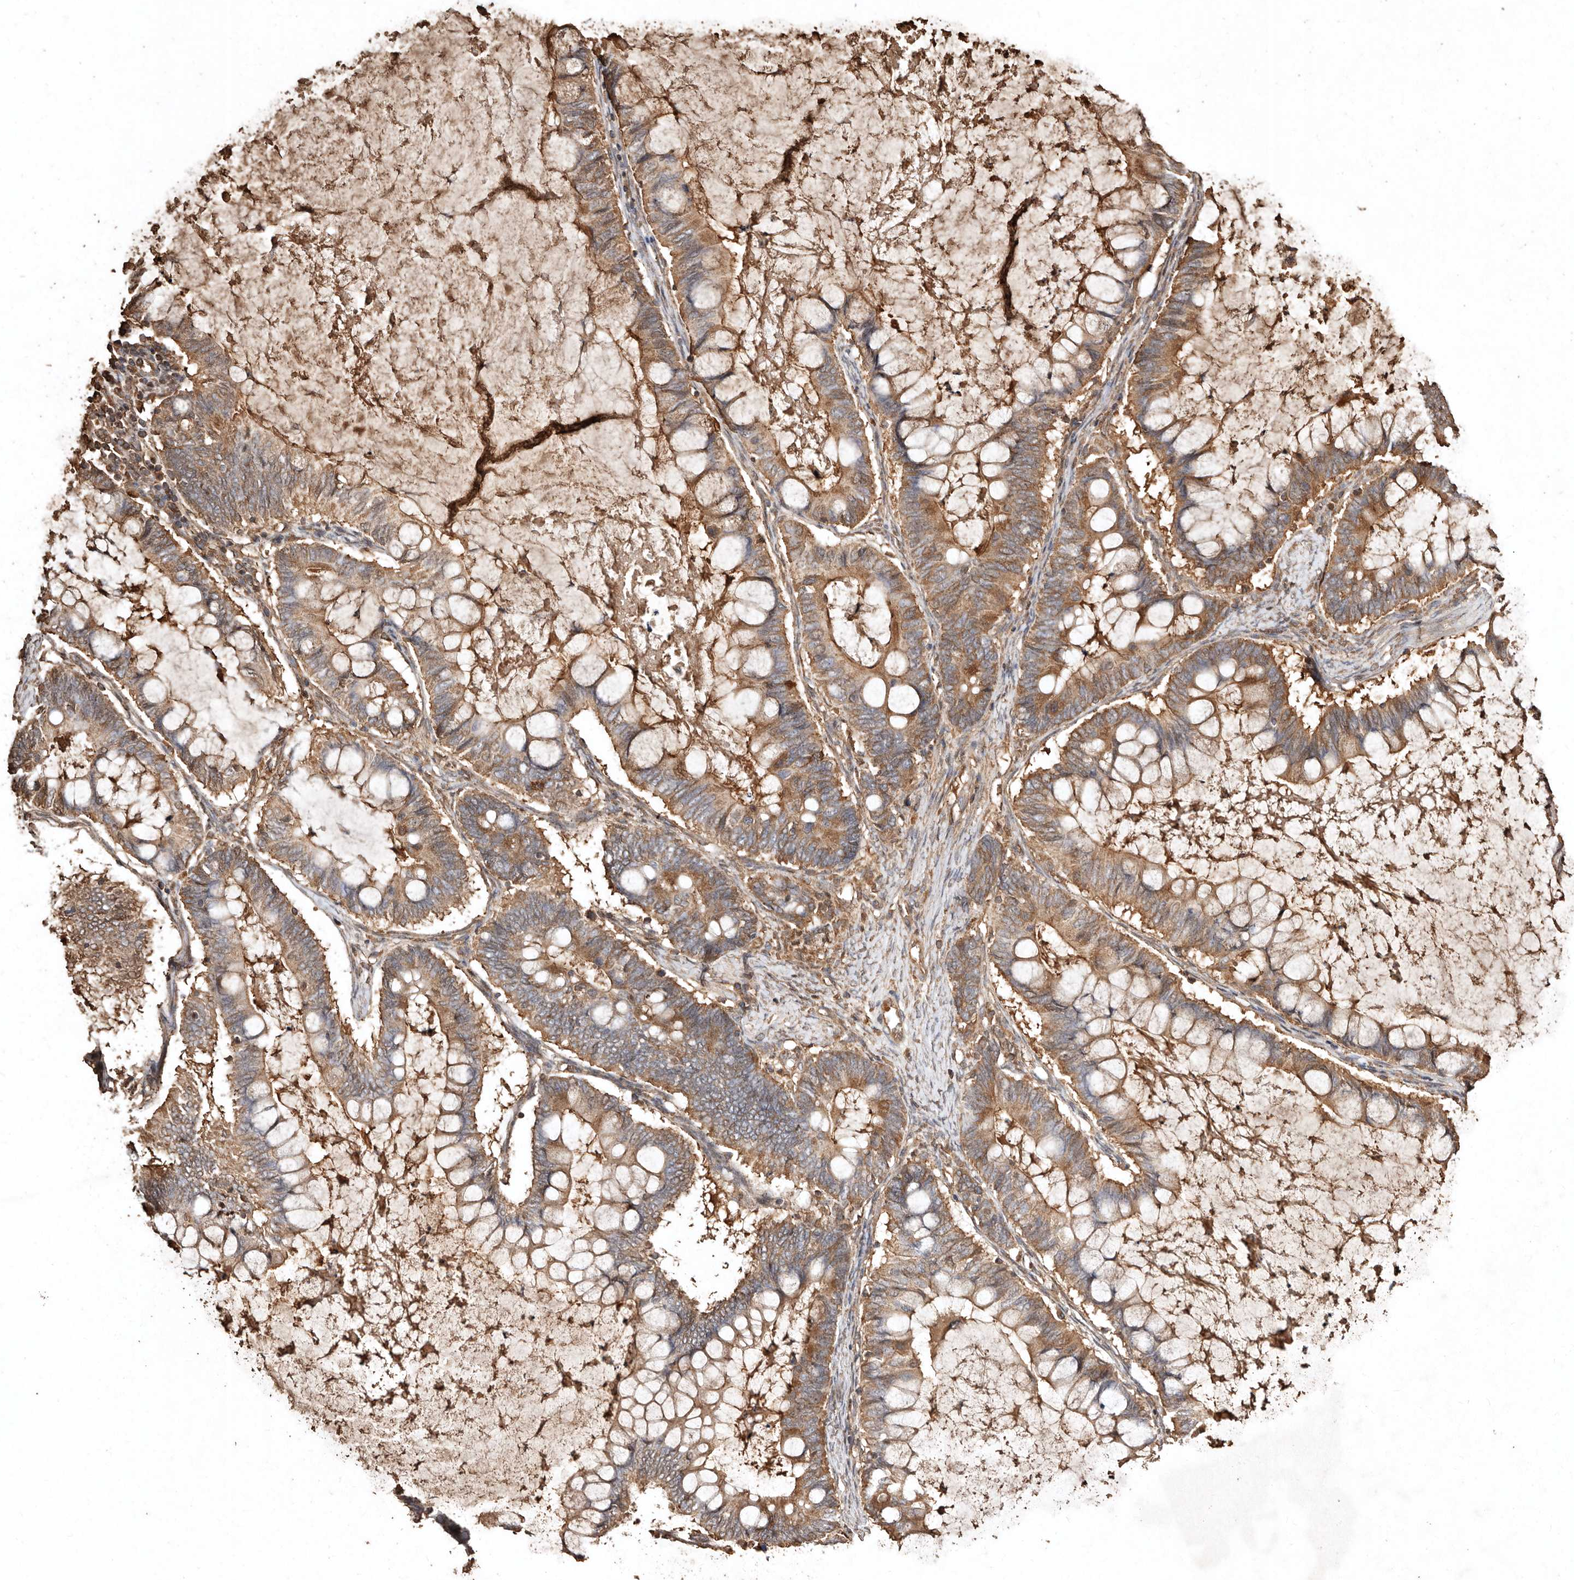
{"staining": {"intensity": "moderate", "quantity": ">75%", "location": "cytoplasmic/membranous"}, "tissue": "ovarian cancer", "cell_type": "Tumor cells", "image_type": "cancer", "snomed": [{"axis": "morphology", "description": "Cystadenocarcinoma, mucinous, NOS"}, {"axis": "topography", "description": "Ovary"}], "caption": "Ovarian mucinous cystadenocarcinoma tissue exhibits moderate cytoplasmic/membranous positivity in approximately >75% of tumor cells (Stains: DAB (3,3'-diaminobenzidine) in brown, nuclei in blue, Microscopy: brightfield microscopy at high magnification).", "gene": "FARS2", "patient": {"sex": "female", "age": 61}}